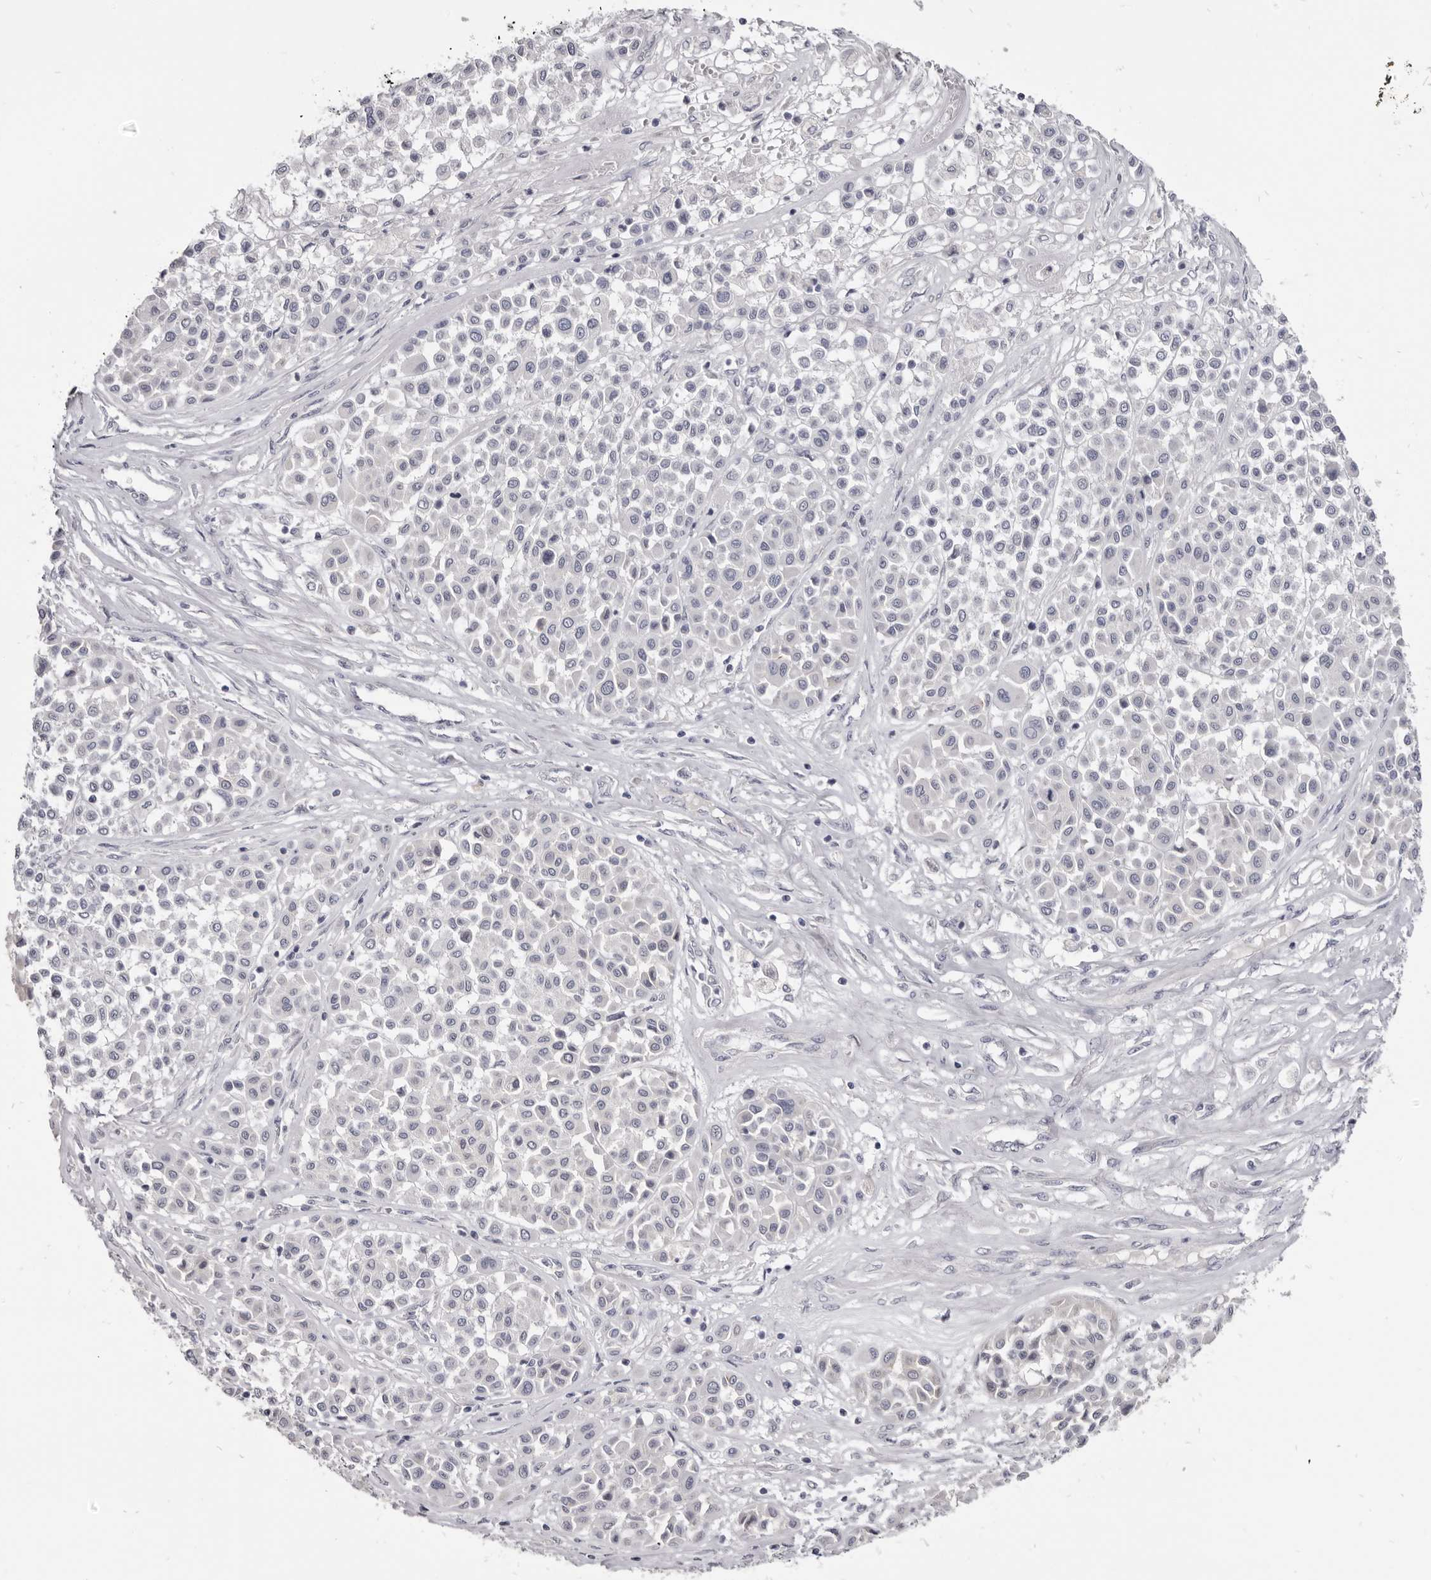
{"staining": {"intensity": "negative", "quantity": "none", "location": "none"}, "tissue": "melanoma", "cell_type": "Tumor cells", "image_type": "cancer", "snomed": [{"axis": "morphology", "description": "Malignant melanoma, Metastatic site"}, {"axis": "topography", "description": "Soft tissue"}], "caption": "A micrograph of human malignant melanoma (metastatic site) is negative for staining in tumor cells.", "gene": "CGN", "patient": {"sex": "male", "age": 41}}